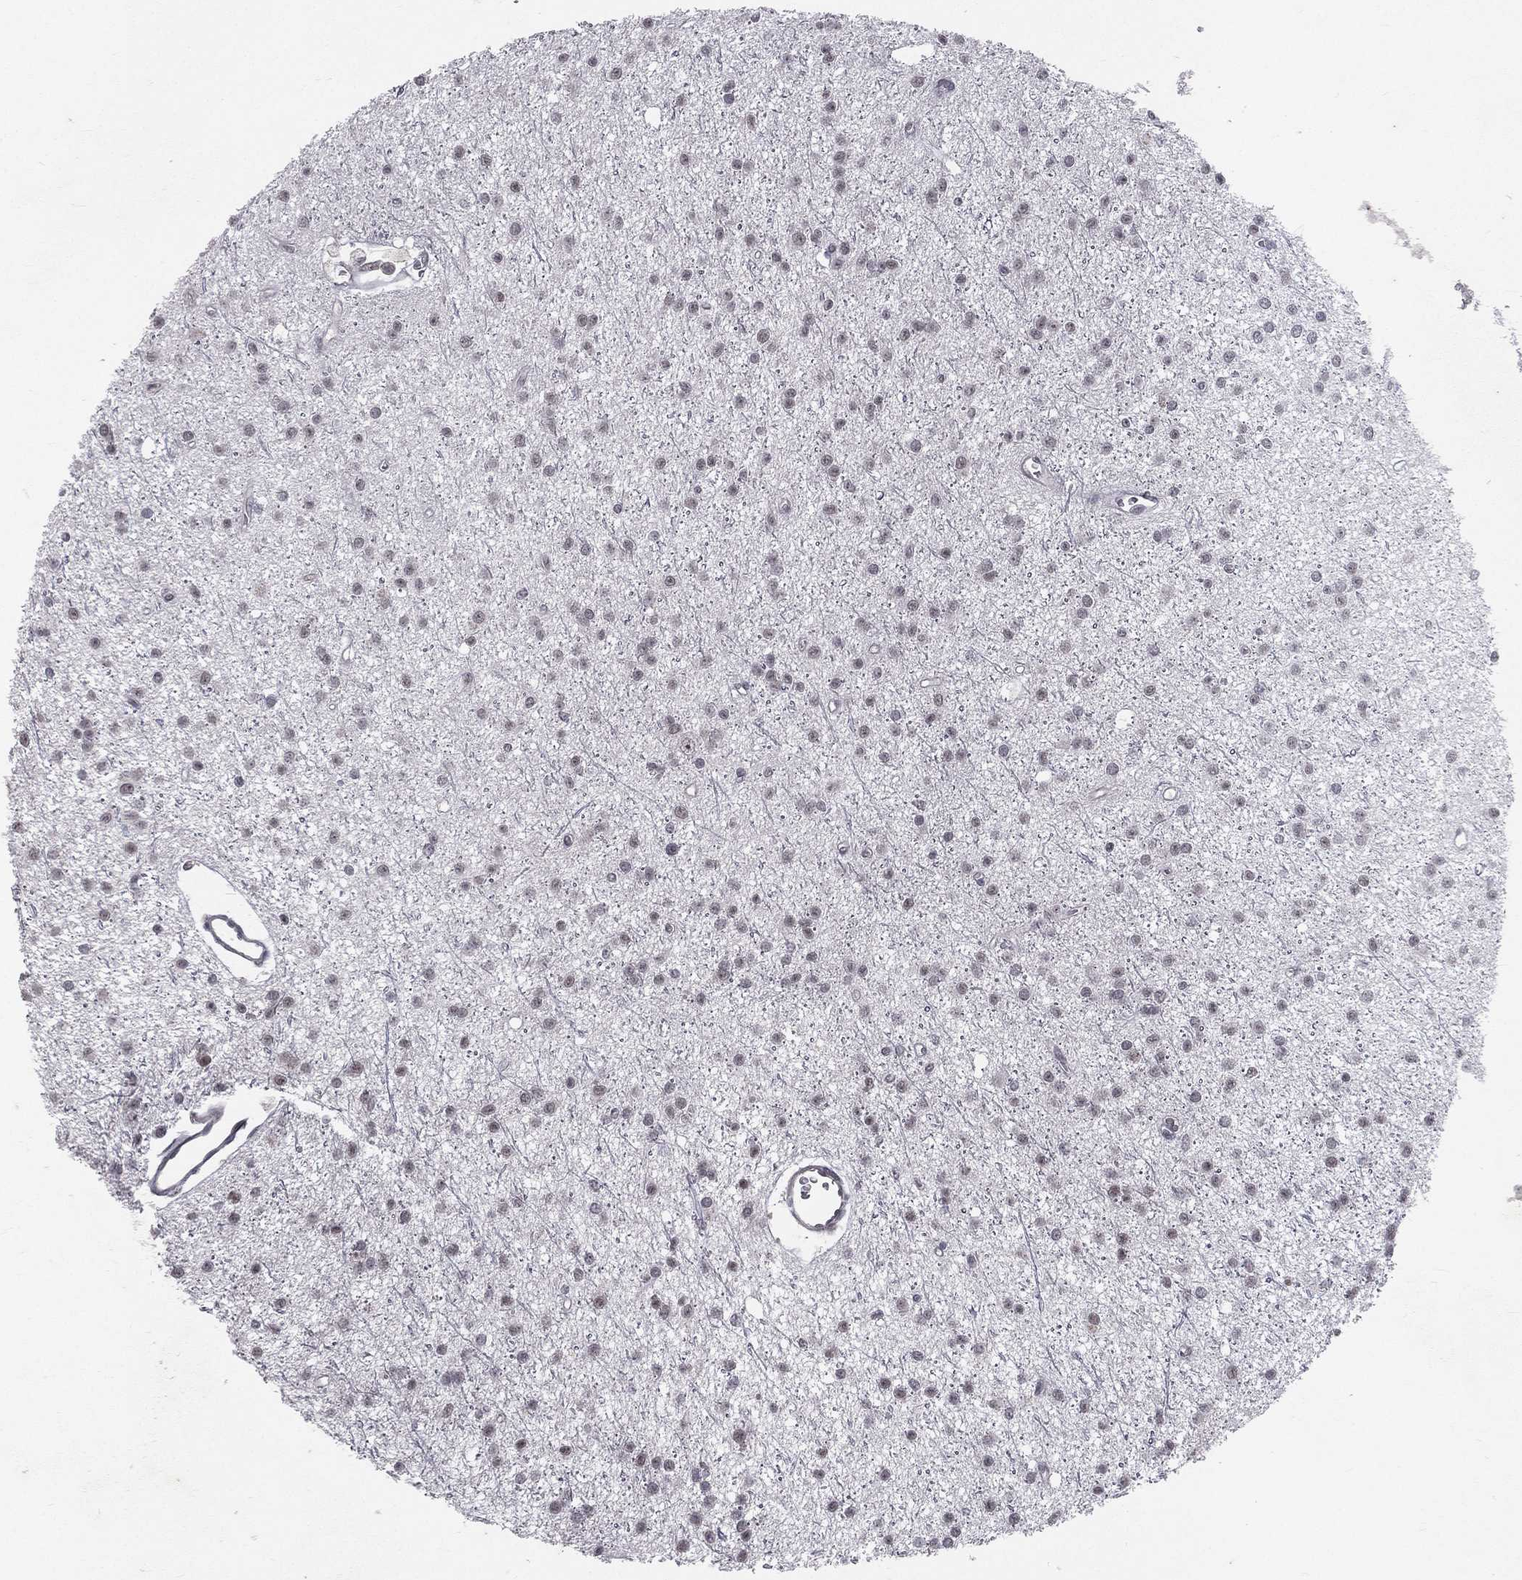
{"staining": {"intensity": "negative", "quantity": "none", "location": "none"}, "tissue": "glioma", "cell_type": "Tumor cells", "image_type": "cancer", "snomed": [{"axis": "morphology", "description": "Glioma, malignant, Low grade"}, {"axis": "topography", "description": "Brain"}], "caption": "This is a image of immunohistochemistry staining of glioma, which shows no expression in tumor cells. (IHC, brightfield microscopy, high magnification).", "gene": "MORC2", "patient": {"sex": "male", "age": 27}}